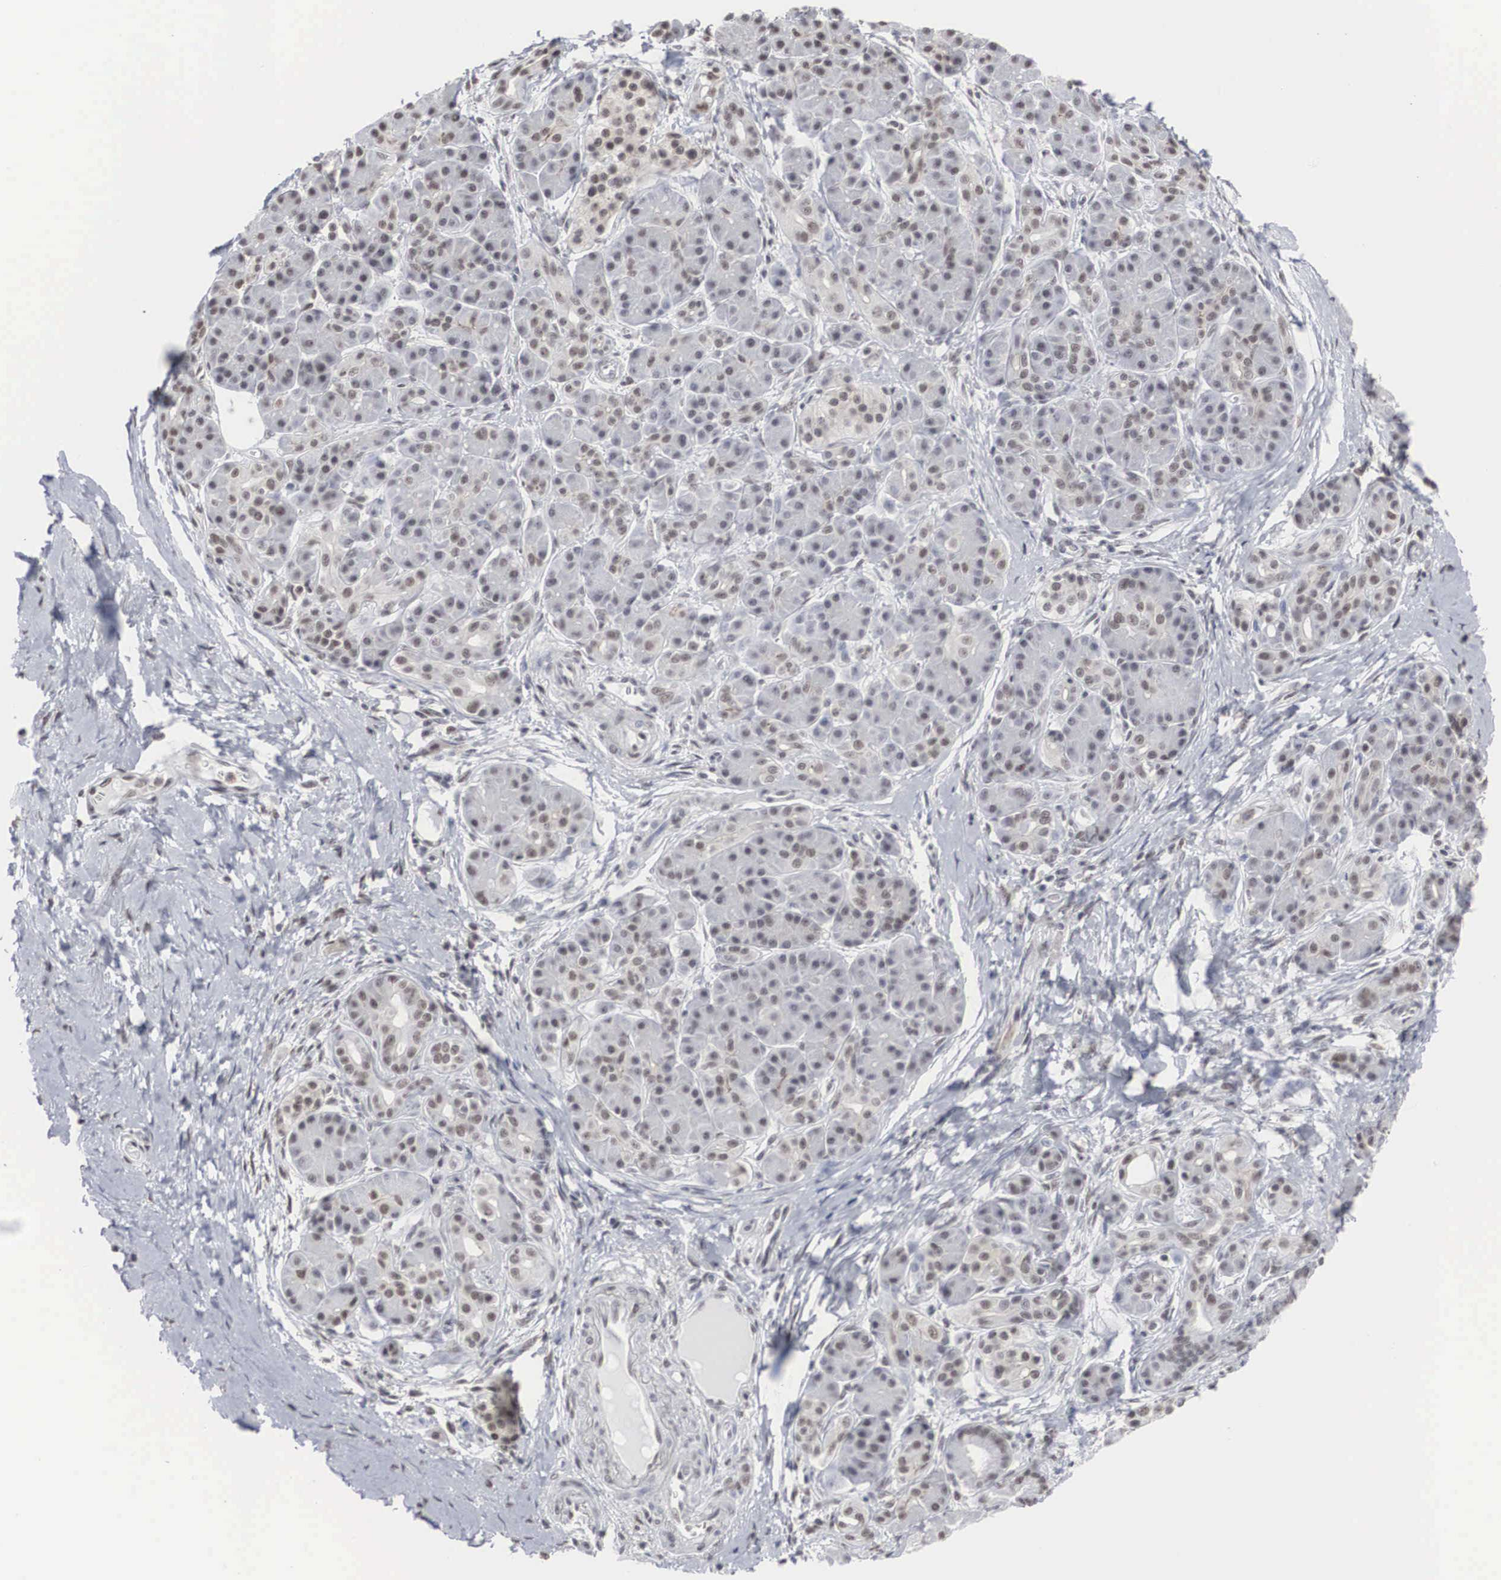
{"staining": {"intensity": "weak", "quantity": "25%-75%", "location": "nuclear"}, "tissue": "pancreatic cancer", "cell_type": "Tumor cells", "image_type": "cancer", "snomed": [{"axis": "morphology", "description": "Adenocarcinoma, NOS"}, {"axis": "topography", "description": "Pancreas"}], "caption": "Adenocarcinoma (pancreatic) stained for a protein (brown) shows weak nuclear positive staining in about 25%-75% of tumor cells.", "gene": "AUTS2", "patient": {"sex": "female", "age": 66}}